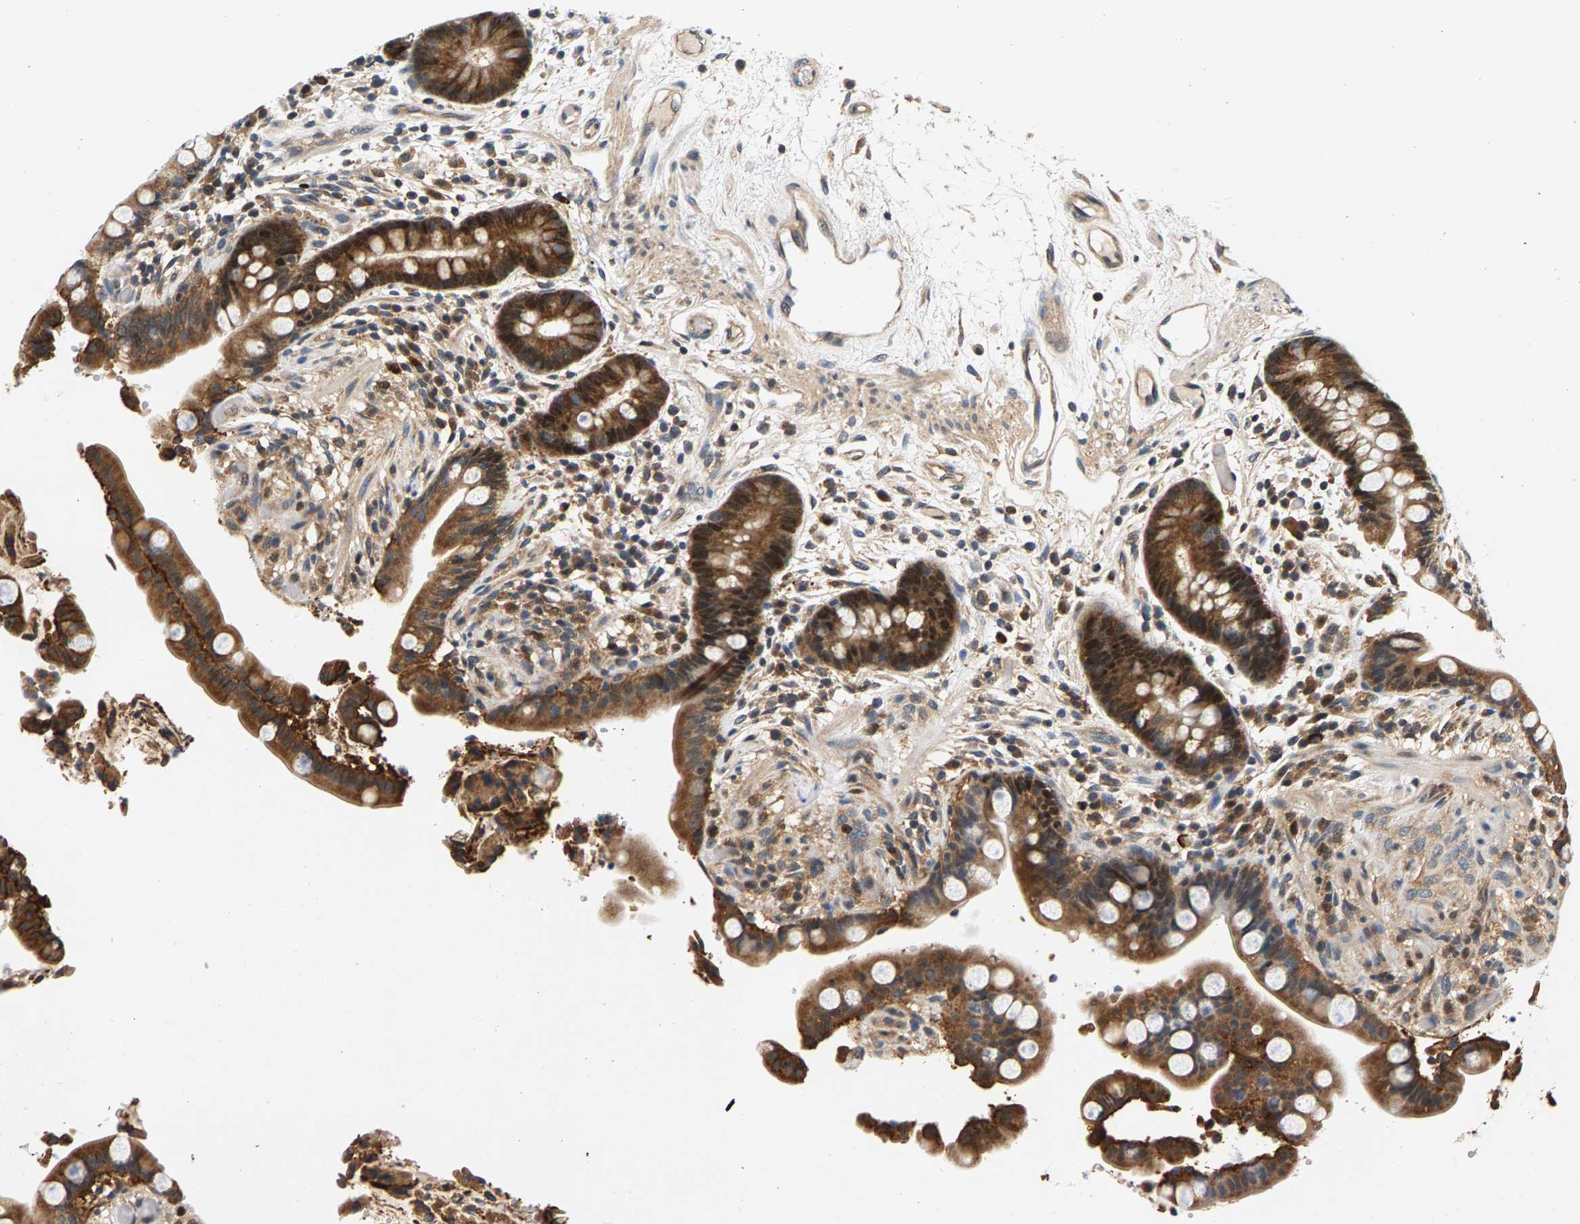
{"staining": {"intensity": "moderate", "quantity": ">75%", "location": "cytoplasmic/membranous"}, "tissue": "colon", "cell_type": "Endothelial cells", "image_type": "normal", "snomed": [{"axis": "morphology", "description": "Normal tissue, NOS"}, {"axis": "topography", "description": "Colon"}], "caption": "A high-resolution histopathology image shows immunohistochemistry staining of normal colon, which reveals moderate cytoplasmic/membranous expression in approximately >75% of endothelial cells.", "gene": "FAM78A", "patient": {"sex": "male", "age": 73}}